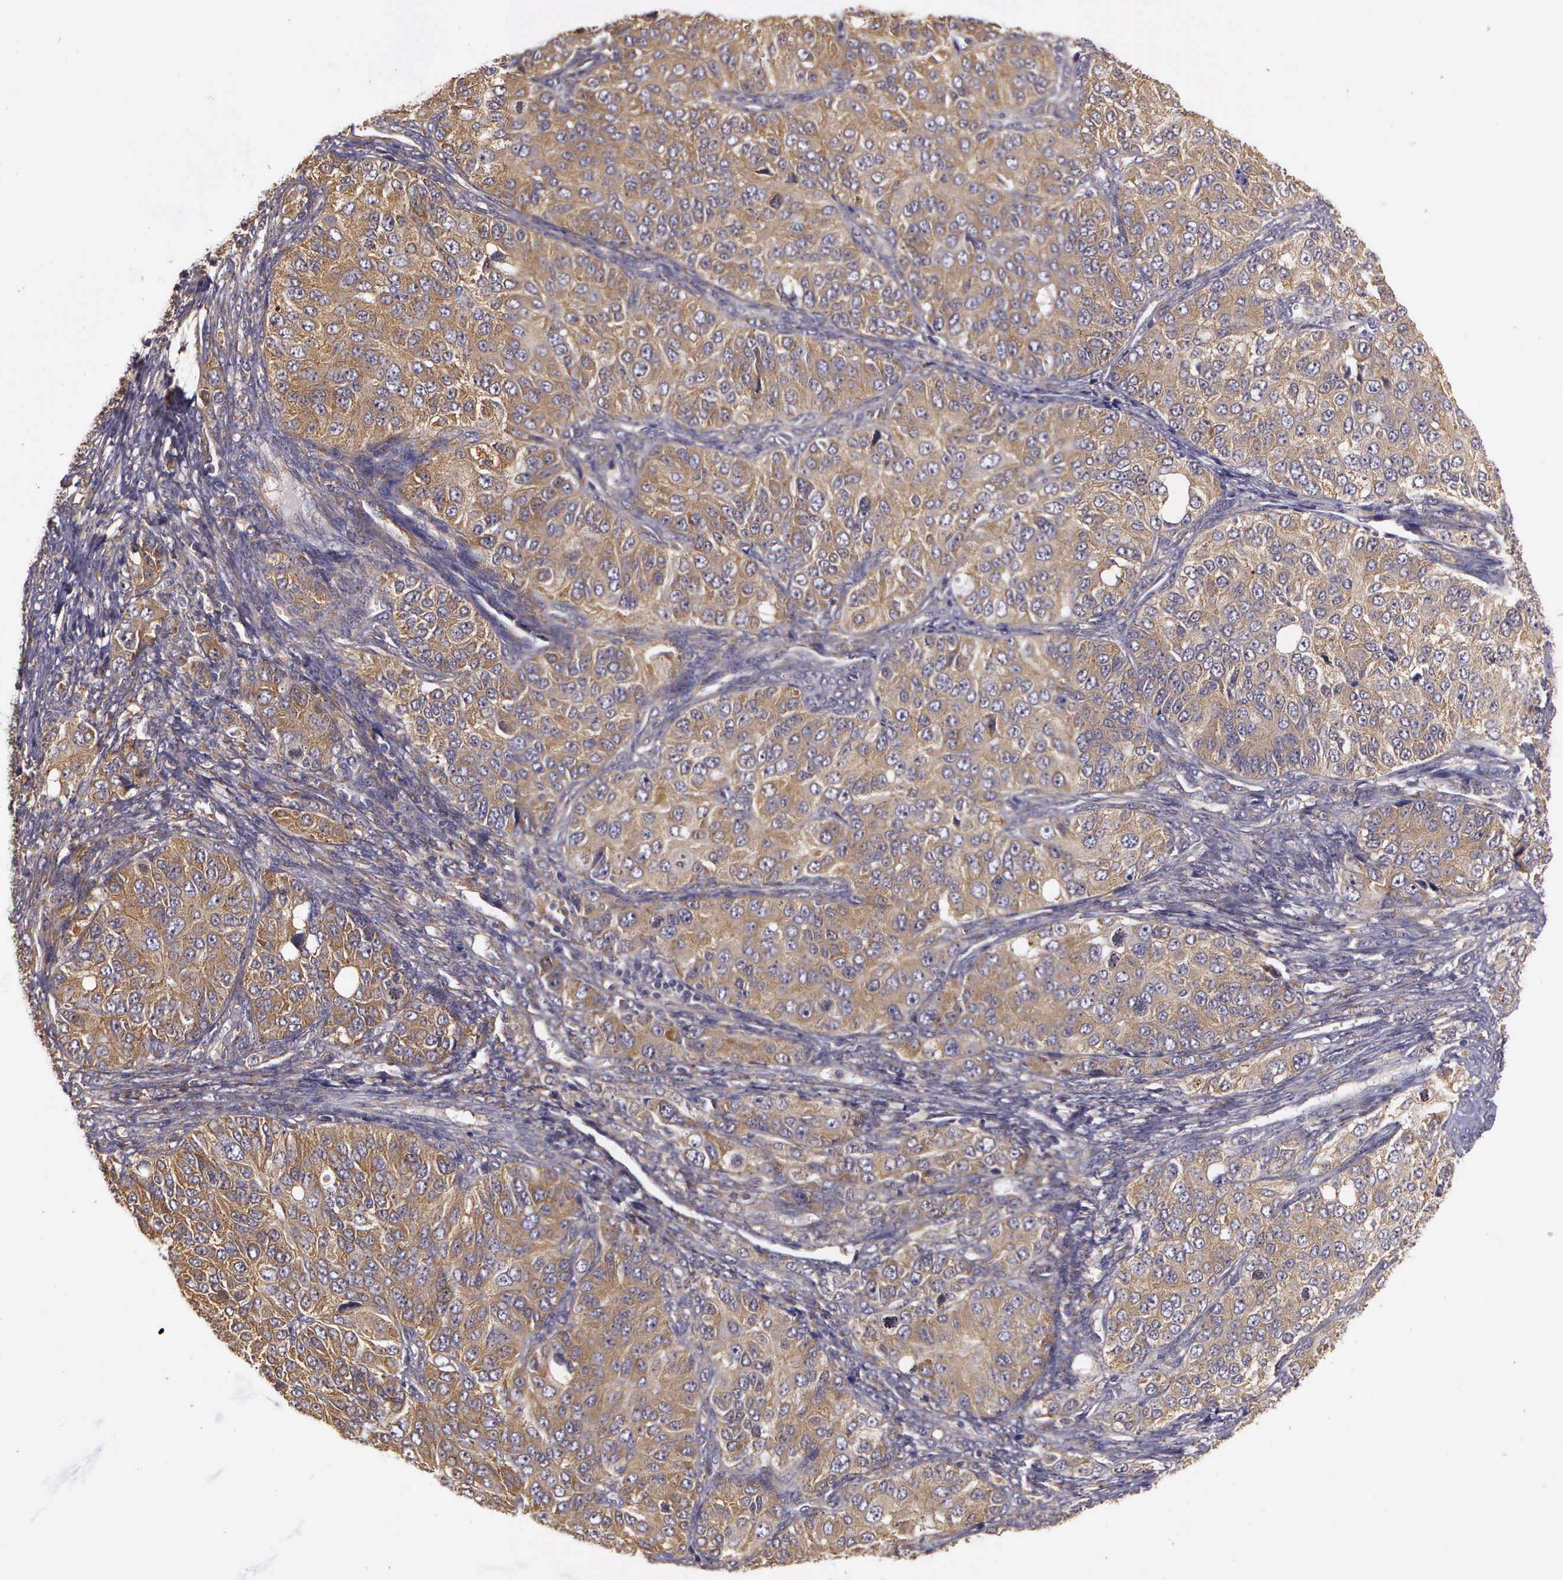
{"staining": {"intensity": "moderate", "quantity": ">75%", "location": "cytoplasmic/membranous"}, "tissue": "ovarian cancer", "cell_type": "Tumor cells", "image_type": "cancer", "snomed": [{"axis": "morphology", "description": "Carcinoma, endometroid"}, {"axis": "topography", "description": "Ovary"}], "caption": "Moderate cytoplasmic/membranous positivity for a protein is present in about >75% of tumor cells of ovarian cancer (endometroid carcinoma) using IHC.", "gene": "EIF5", "patient": {"sex": "female", "age": 51}}